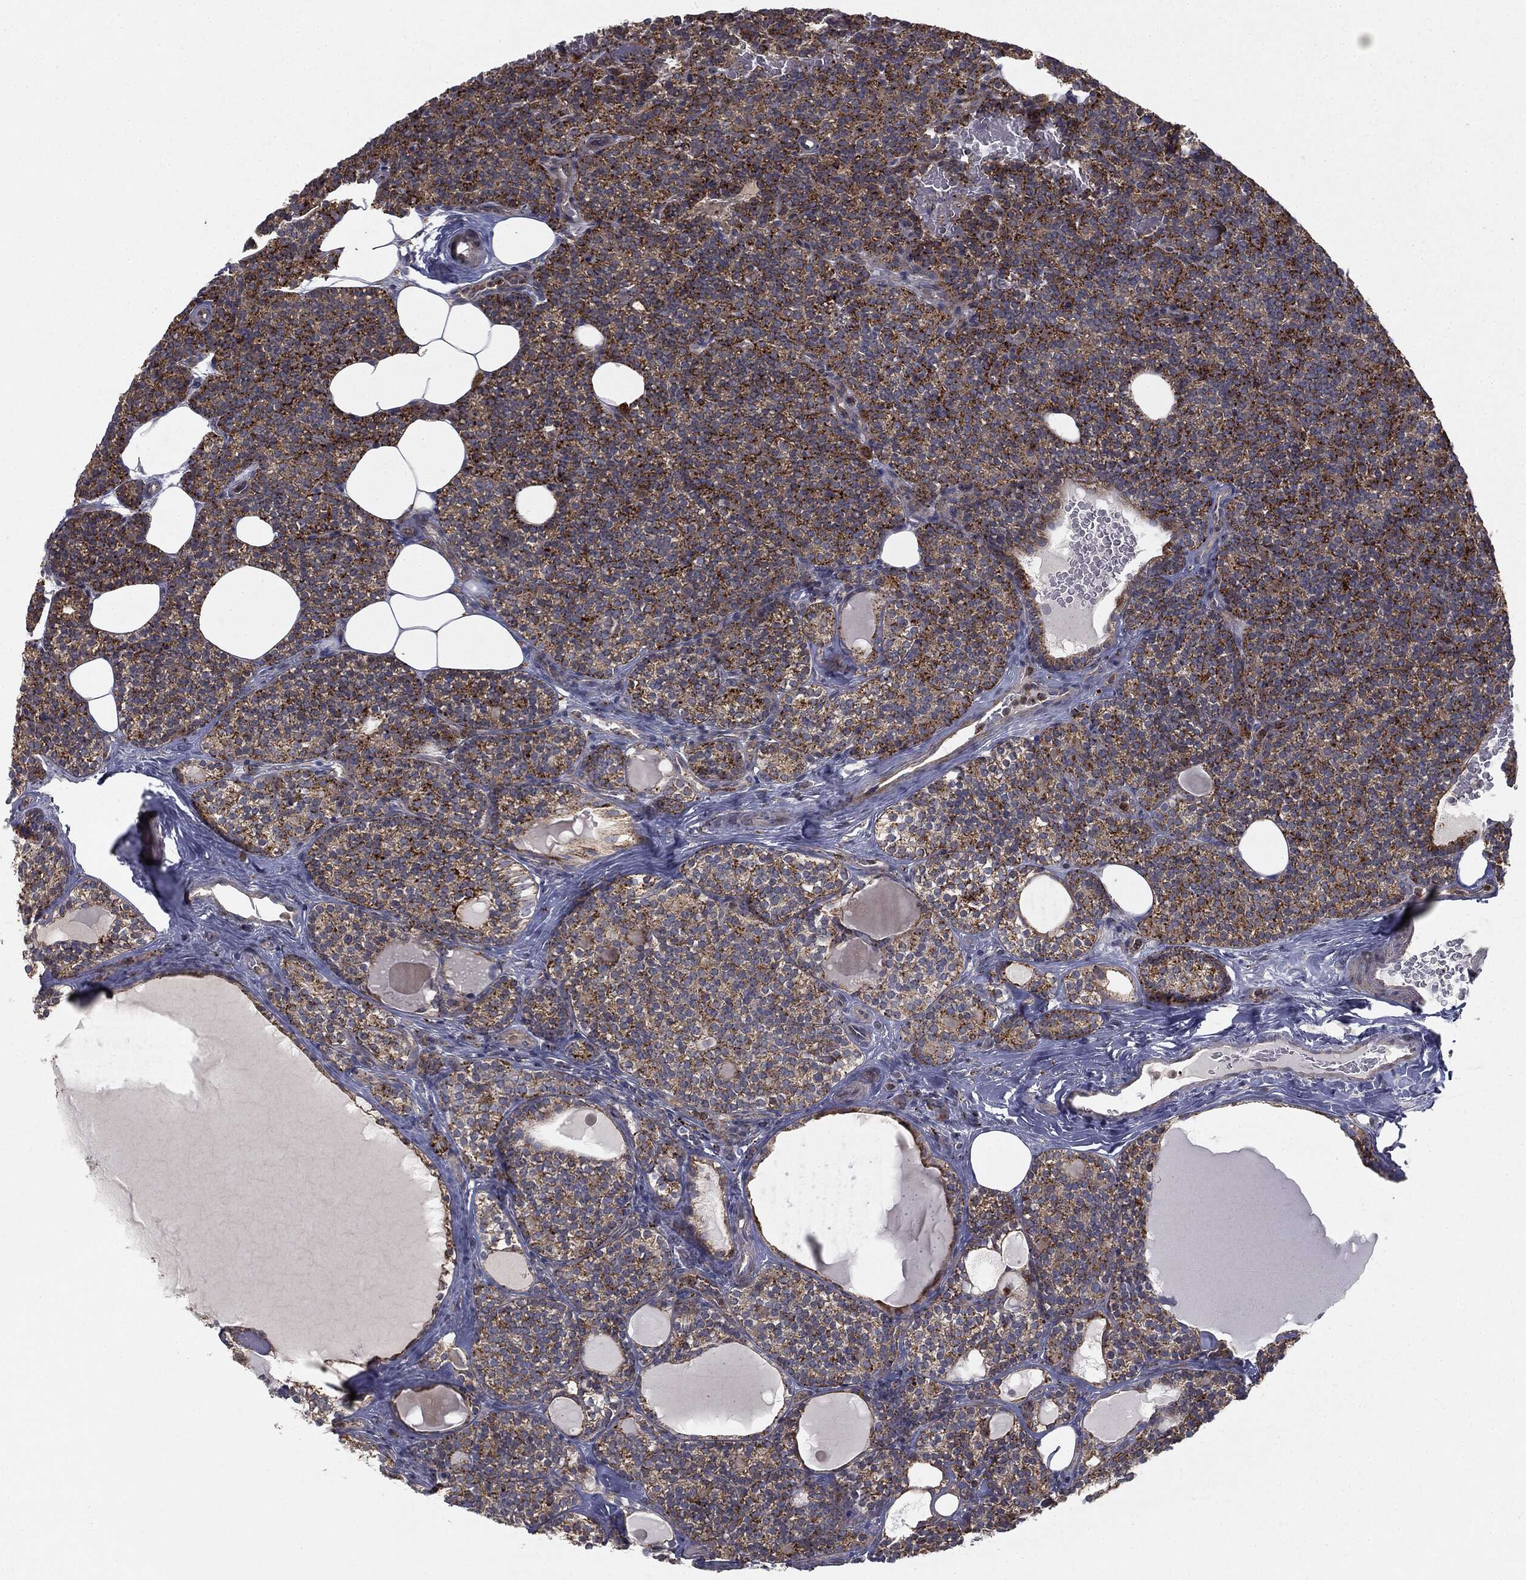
{"staining": {"intensity": "moderate", "quantity": ">75%", "location": "cytoplasmic/membranous"}, "tissue": "parathyroid gland", "cell_type": "Glandular cells", "image_type": "normal", "snomed": [{"axis": "morphology", "description": "Normal tissue, NOS"}, {"axis": "topography", "description": "Parathyroid gland"}], "caption": "Moderate cytoplasmic/membranous protein expression is appreciated in about >75% of glandular cells in parathyroid gland.", "gene": "CTSA", "patient": {"sex": "female", "age": 63}}